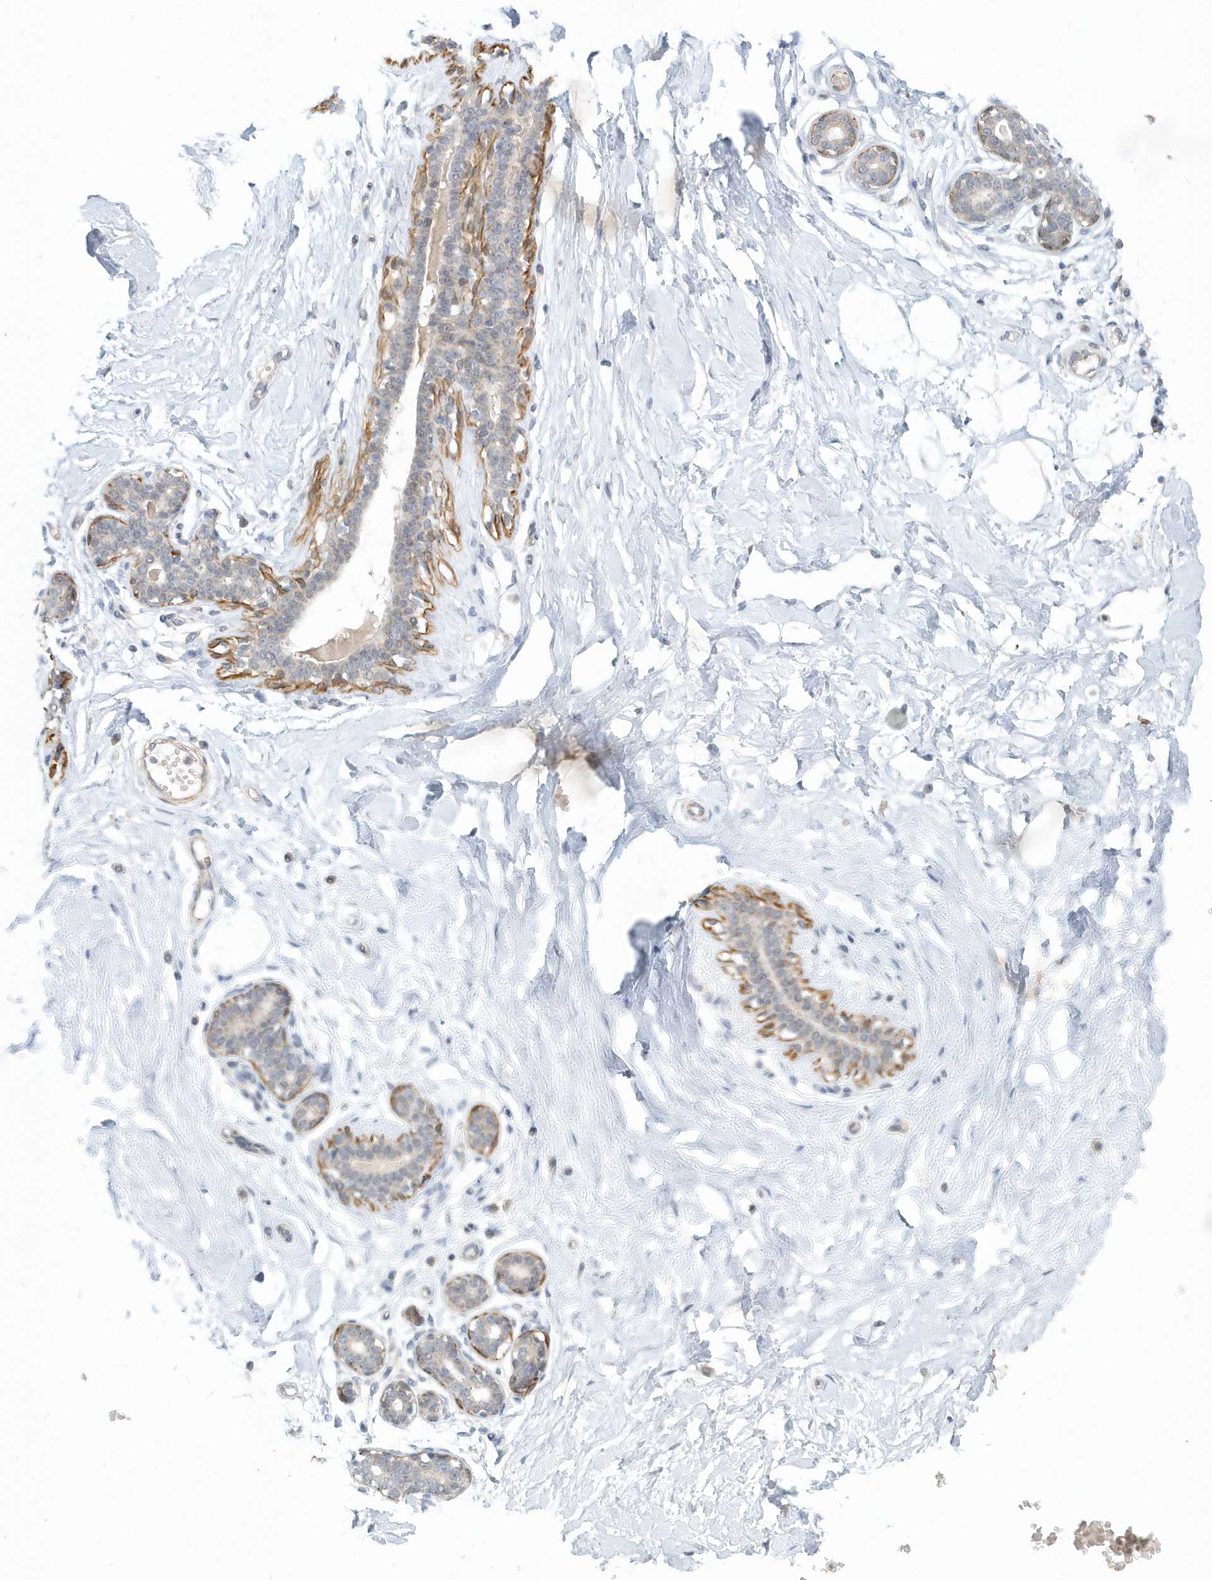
{"staining": {"intensity": "negative", "quantity": "none", "location": "none"}, "tissue": "breast", "cell_type": "Adipocytes", "image_type": "normal", "snomed": [{"axis": "morphology", "description": "Normal tissue, NOS"}, {"axis": "morphology", "description": "Adenoma, NOS"}, {"axis": "topography", "description": "Breast"}], "caption": "High magnification brightfield microscopy of benign breast stained with DAB (3,3'-diaminobenzidine) (brown) and counterstained with hematoxylin (blue): adipocytes show no significant positivity.", "gene": "NAPB", "patient": {"sex": "female", "age": 23}}